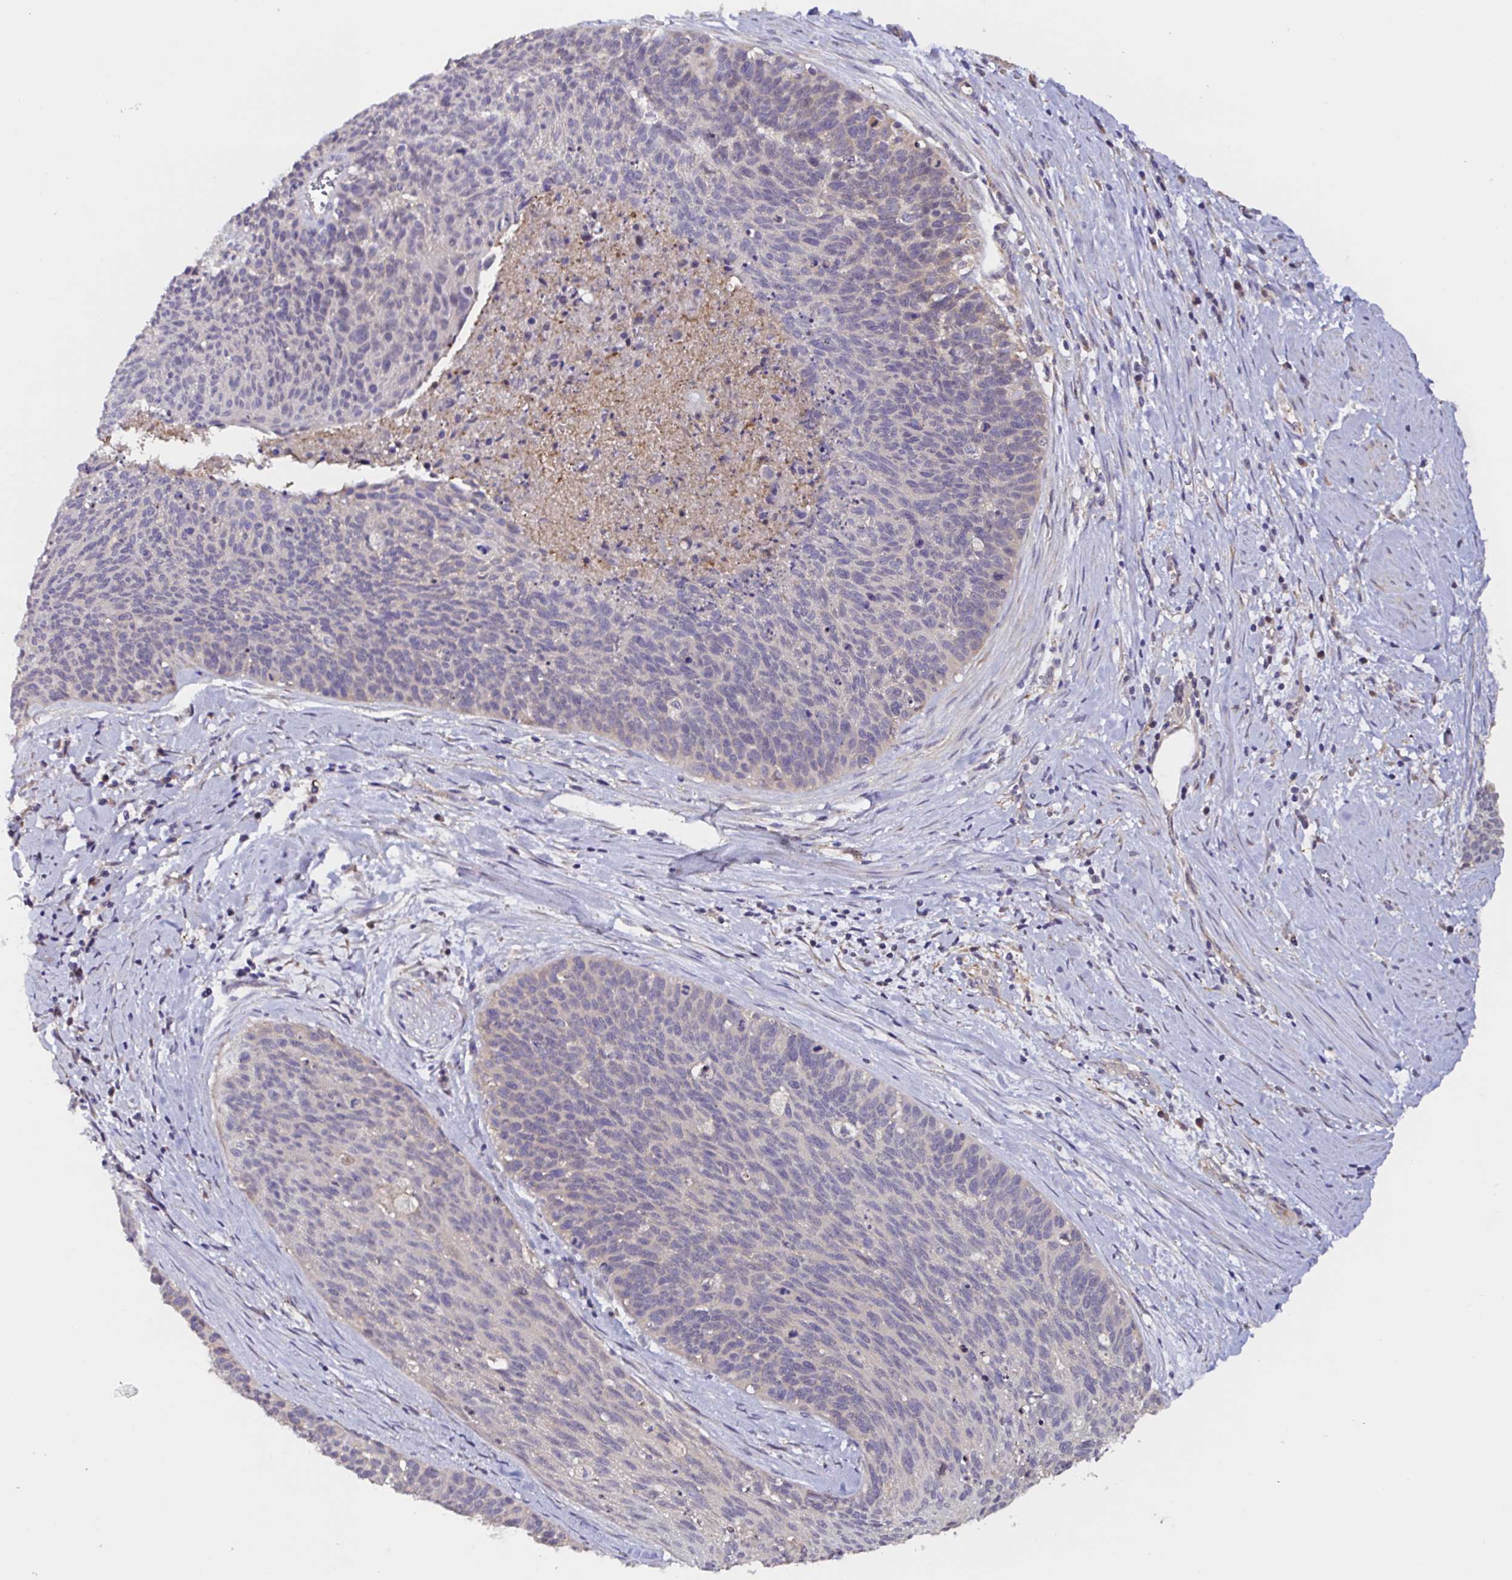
{"staining": {"intensity": "negative", "quantity": "none", "location": "none"}, "tissue": "cervical cancer", "cell_type": "Tumor cells", "image_type": "cancer", "snomed": [{"axis": "morphology", "description": "Squamous cell carcinoma, NOS"}, {"axis": "topography", "description": "Cervix"}], "caption": "IHC histopathology image of human cervical cancer stained for a protein (brown), which reveals no staining in tumor cells. (DAB (3,3'-diaminobenzidine) immunohistochemistry visualized using brightfield microscopy, high magnification).", "gene": "RSRP1", "patient": {"sex": "female", "age": 55}}